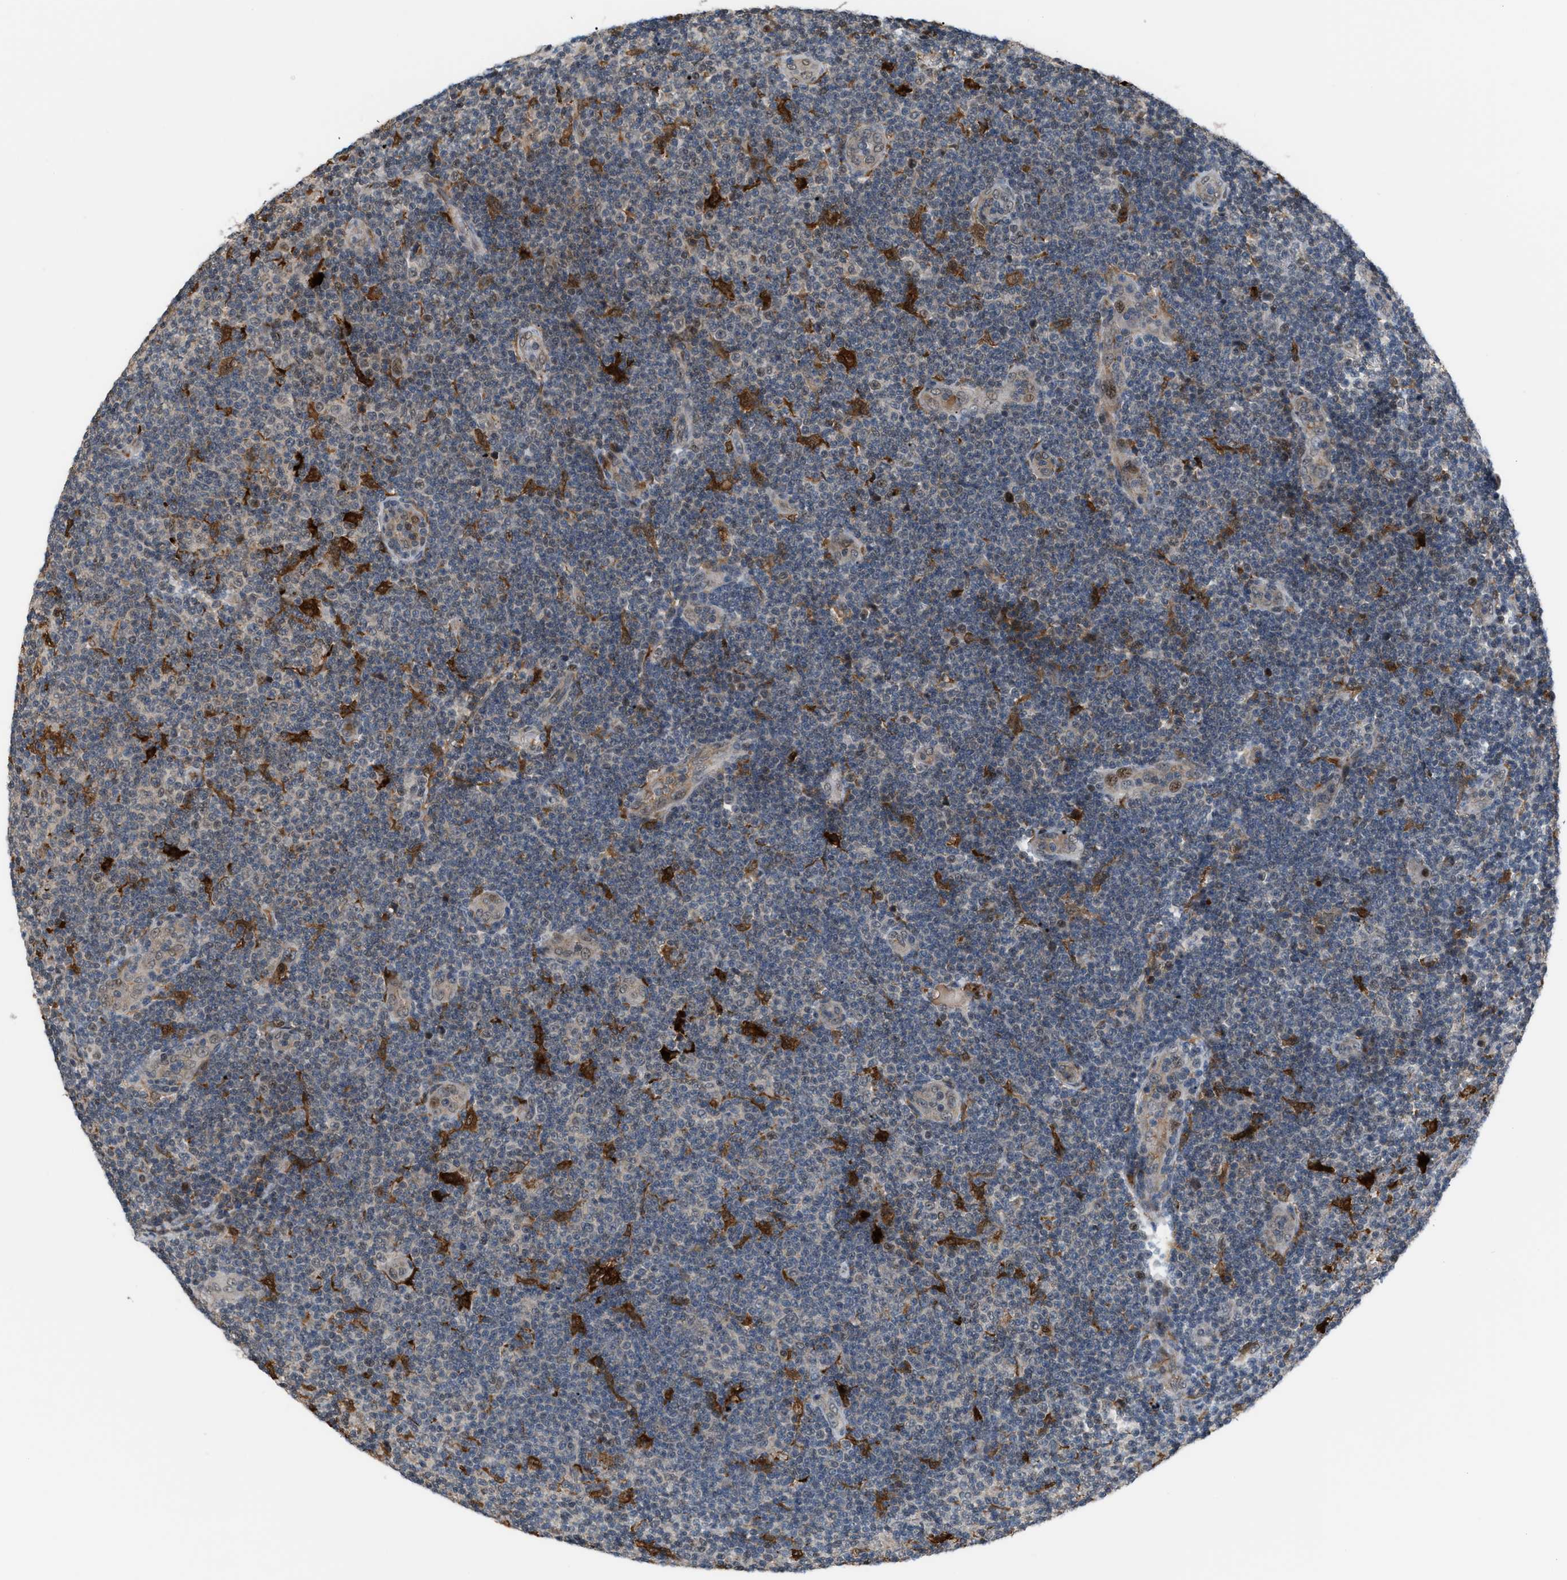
{"staining": {"intensity": "weak", "quantity": "25%-75%", "location": "cytoplasmic/membranous"}, "tissue": "lymphoma", "cell_type": "Tumor cells", "image_type": "cancer", "snomed": [{"axis": "morphology", "description": "Malignant lymphoma, non-Hodgkin's type, Low grade"}, {"axis": "topography", "description": "Lymph node"}], "caption": "Protein staining of low-grade malignant lymphoma, non-Hodgkin's type tissue demonstrates weak cytoplasmic/membranous staining in approximately 25%-75% of tumor cells.", "gene": "RFFL", "patient": {"sex": "male", "age": 83}}